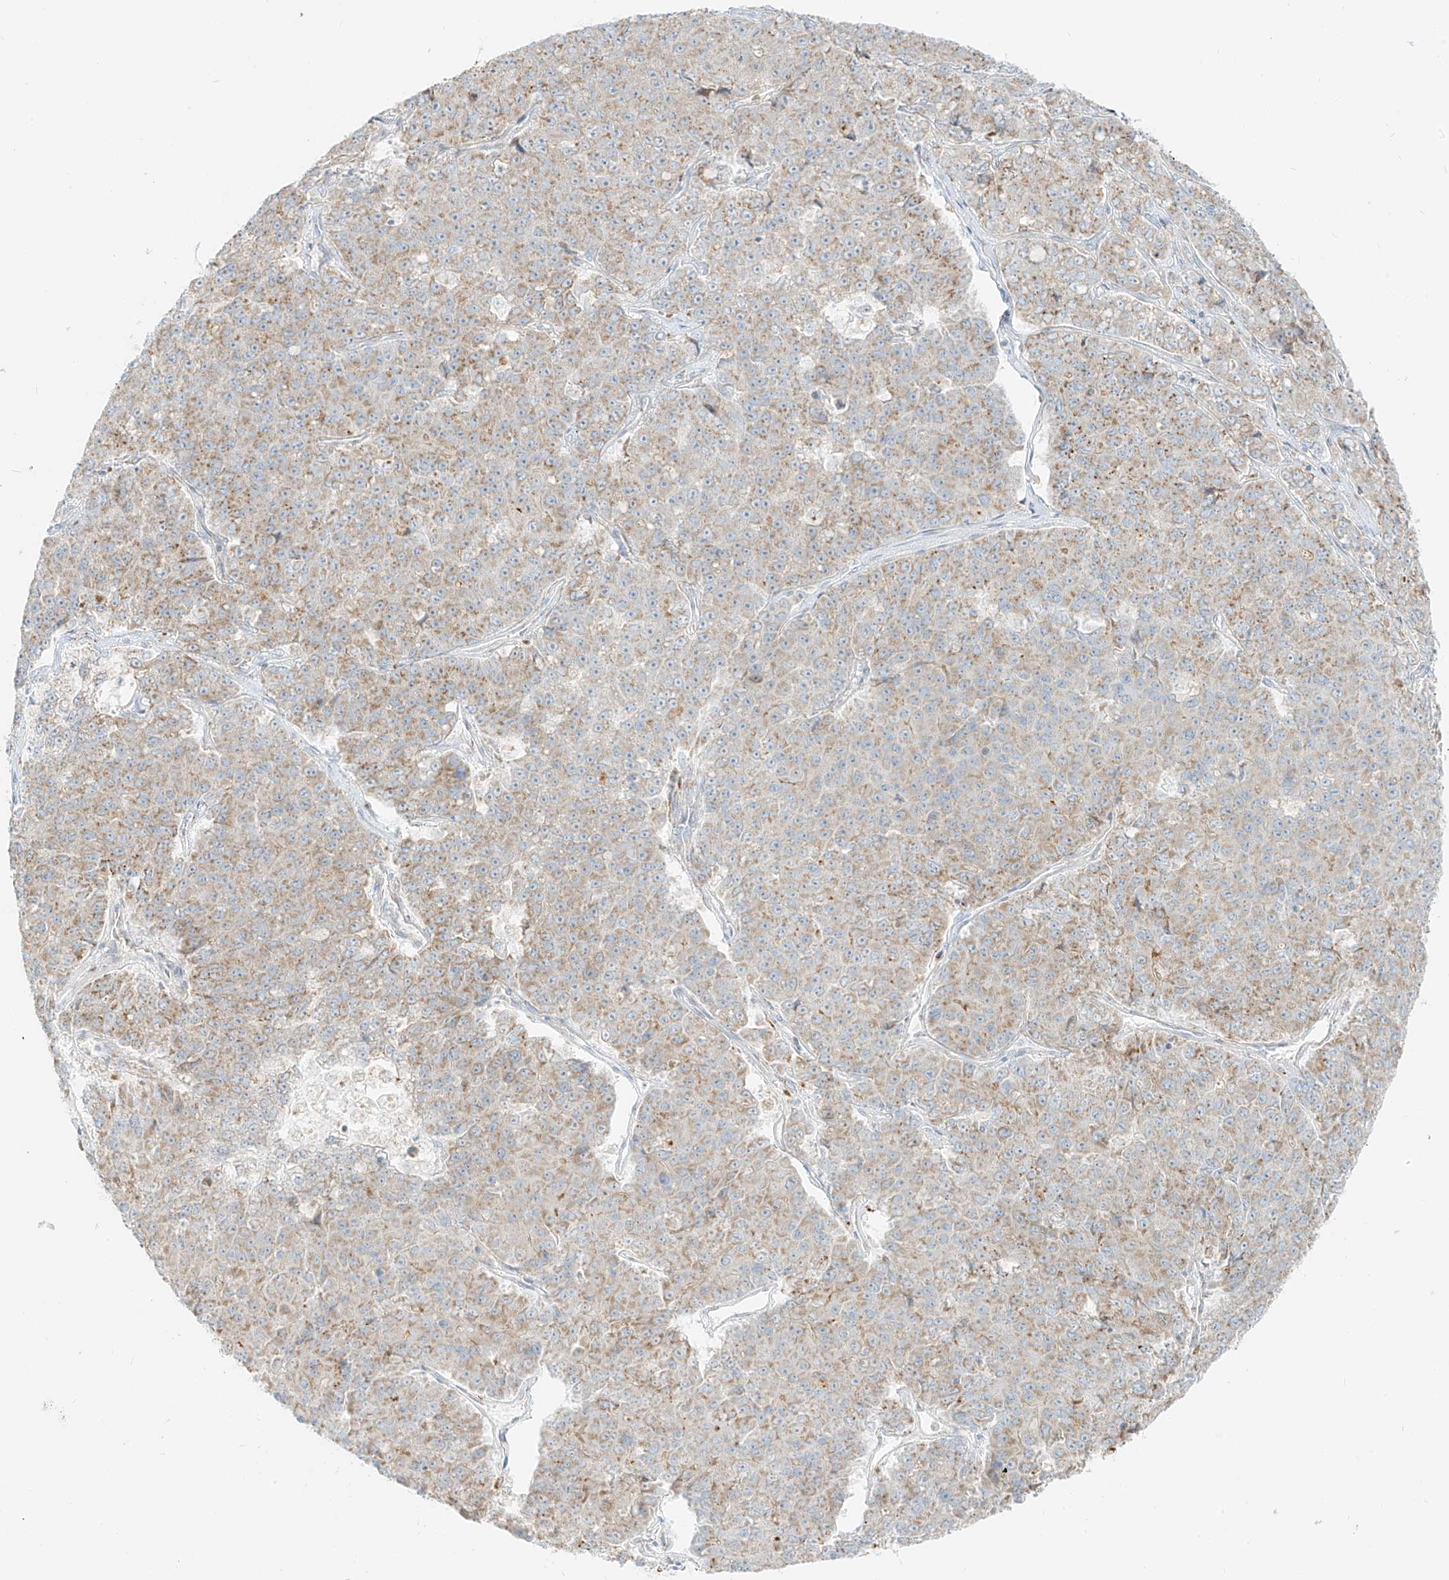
{"staining": {"intensity": "weak", "quantity": ">75%", "location": "cytoplasmic/membranous"}, "tissue": "pancreatic cancer", "cell_type": "Tumor cells", "image_type": "cancer", "snomed": [{"axis": "morphology", "description": "Adenocarcinoma, NOS"}, {"axis": "topography", "description": "Pancreas"}], "caption": "Pancreatic cancer was stained to show a protein in brown. There is low levels of weak cytoplasmic/membranous expression in about >75% of tumor cells.", "gene": "TMEM87B", "patient": {"sex": "male", "age": 50}}